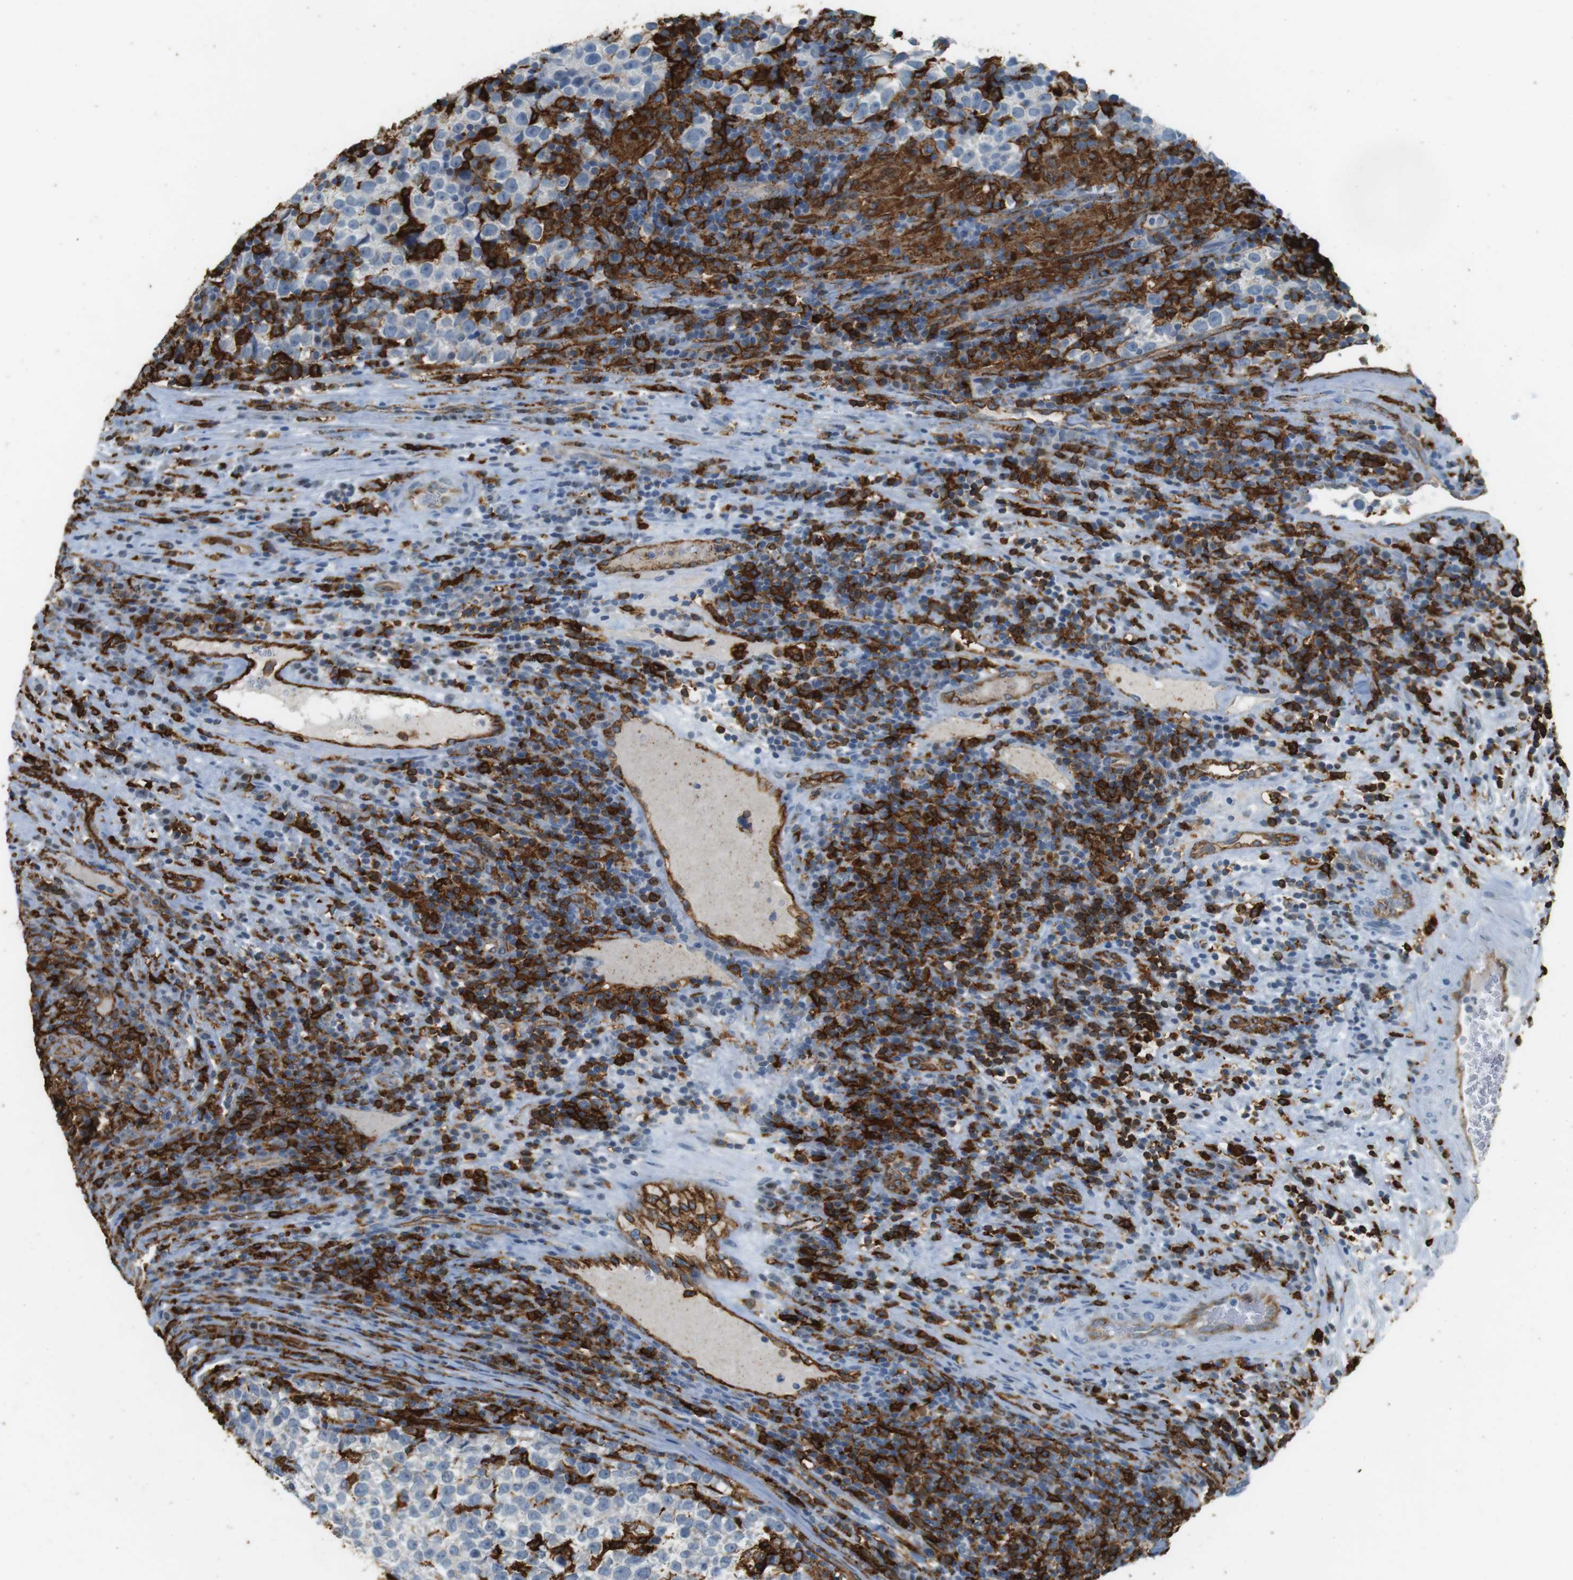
{"staining": {"intensity": "negative", "quantity": "none", "location": "none"}, "tissue": "testis cancer", "cell_type": "Tumor cells", "image_type": "cancer", "snomed": [{"axis": "morphology", "description": "Normal tissue, NOS"}, {"axis": "morphology", "description": "Seminoma, NOS"}, {"axis": "topography", "description": "Testis"}], "caption": "DAB immunohistochemical staining of testis cancer demonstrates no significant positivity in tumor cells.", "gene": "HLA-DRA", "patient": {"sex": "male", "age": 43}}